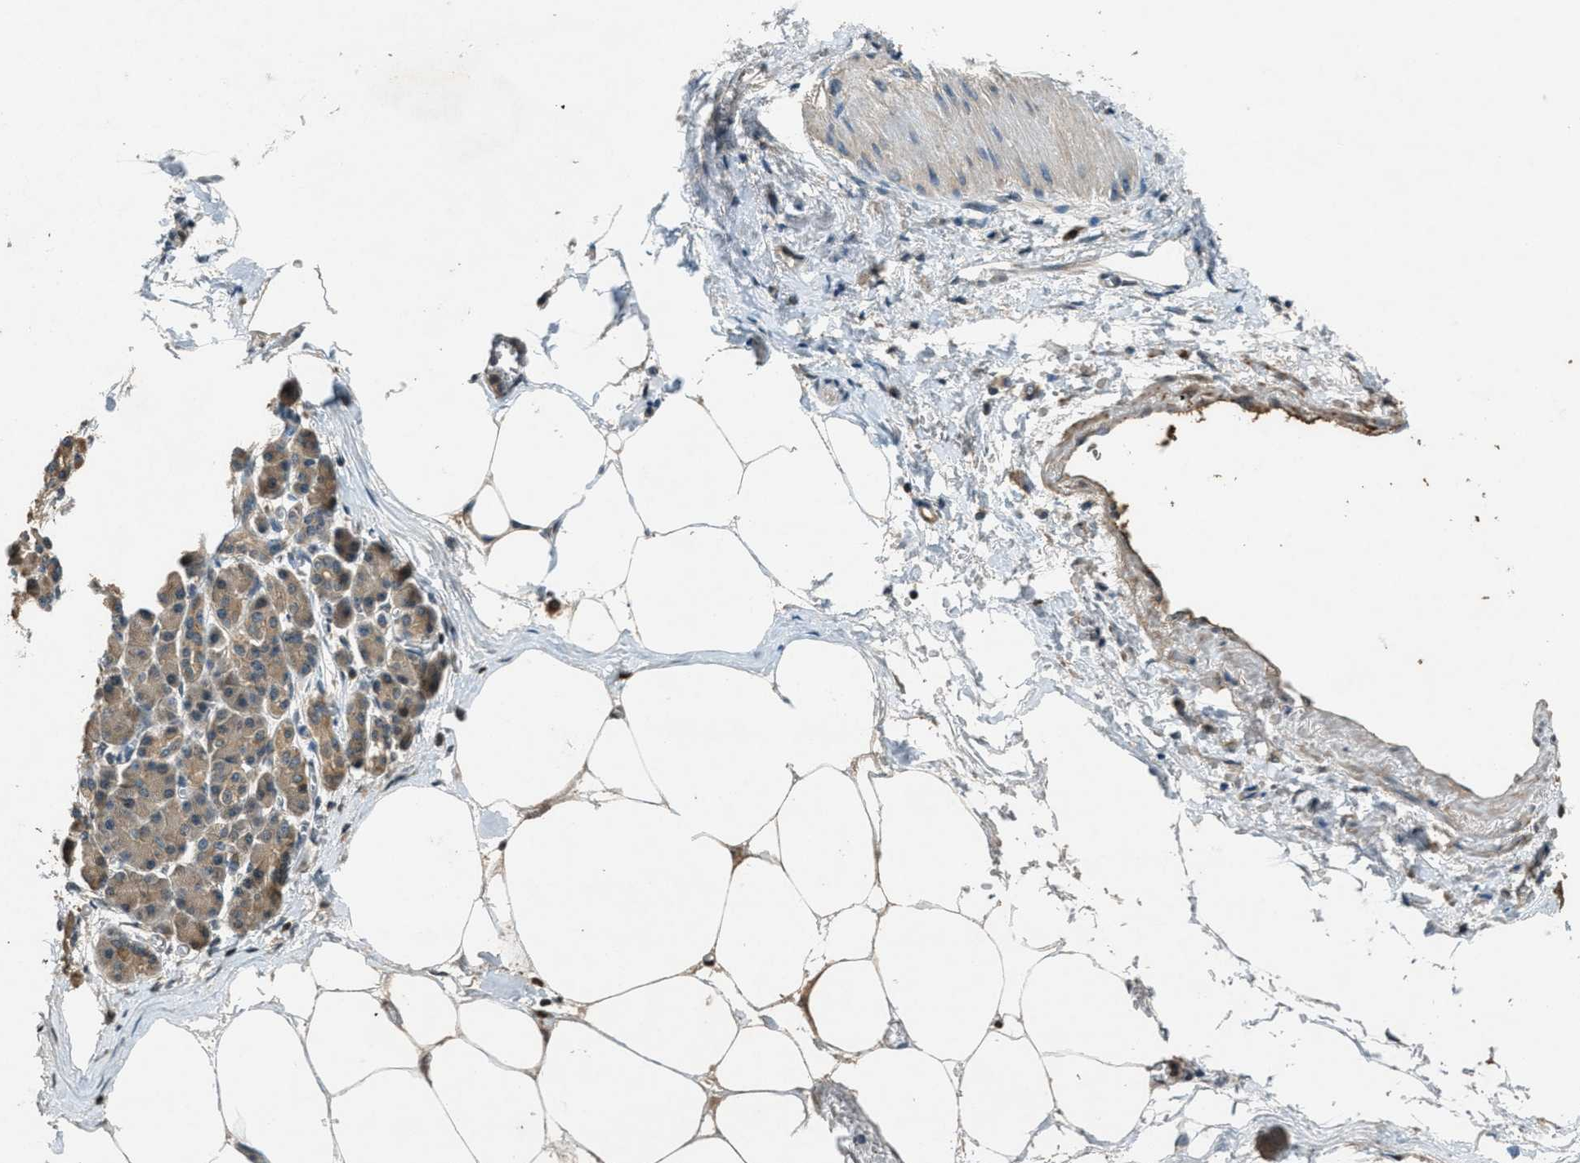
{"staining": {"intensity": "weak", "quantity": ">75%", "location": "cytoplasmic/membranous"}, "tissue": "pancreatic cancer", "cell_type": "Tumor cells", "image_type": "cancer", "snomed": [{"axis": "morphology", "description": "Adenocarcinoma, NOS"}, {"axis": "topography", "description": "Pancreas"}], "caption": "A brown stain labels weak cytoplasmic/membranous staining of a protein in adenocarcinoma (pancreatic) tumor cells.", "gene": "DUSP6", "patient": {"sex": "female", "age": 70}}